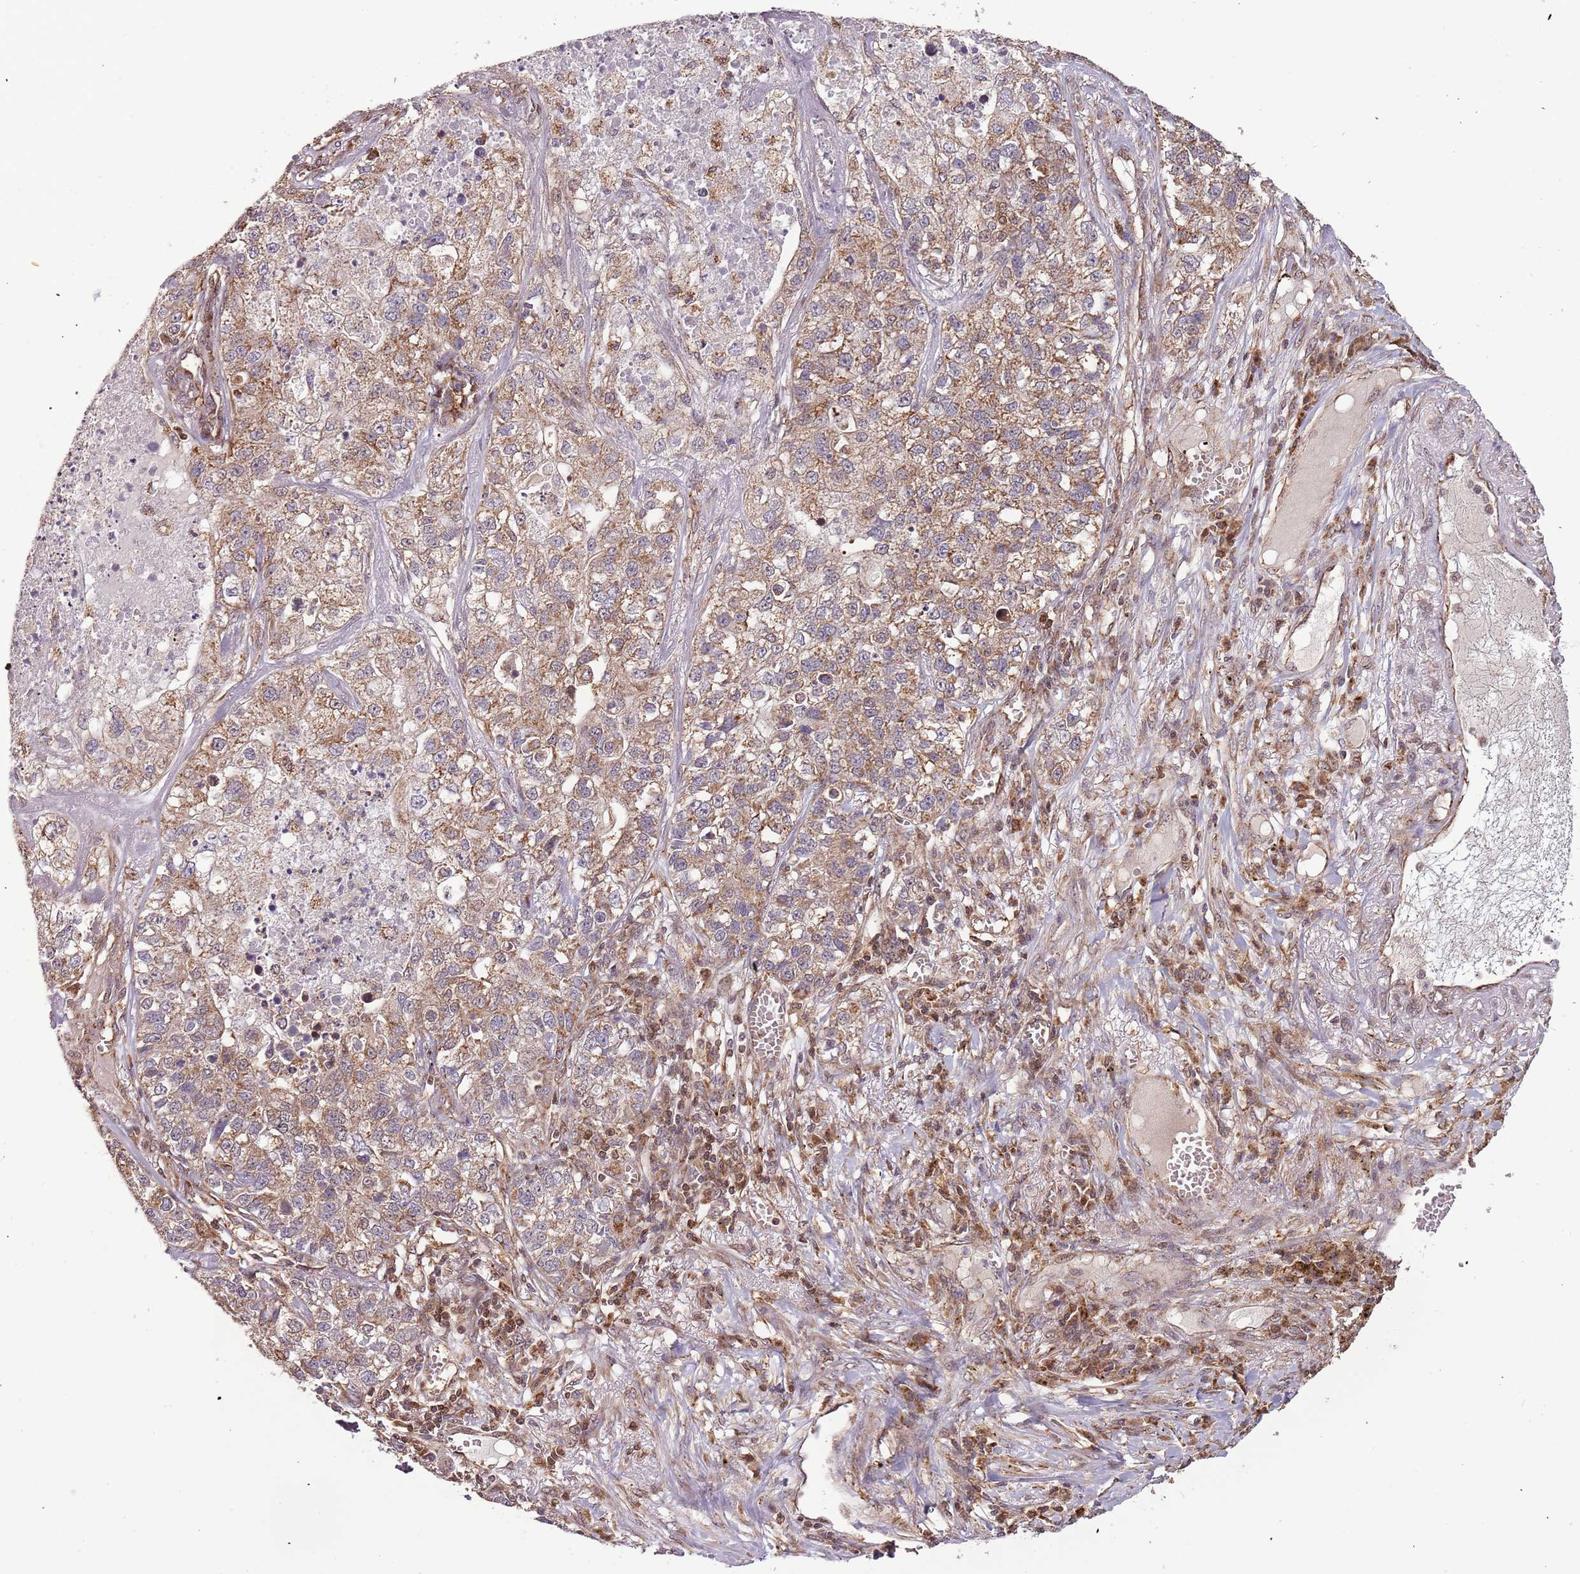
{"staining": {"intensity": "moderate", "quantity": ">75%", "location": "cytoplasmic/membranous,nuclear"}, "tissue": "lung cancer", "cell_type": "Tumor cells", "image_type": "cancer", "snomed": [{"axis": "morphology", "description": "Adenocarcinoma, NOS"}, {"axis": "topography", "description": "Lung"}], "caption": "Protein positivity by IHC reveals moderate cytoplasmic/membranous and nuclear staining in about >75% of tumor cells in adenocarcinoma (lung).", "gene": "IL17RD", "patient": {"sex": "male", "age": 49}}